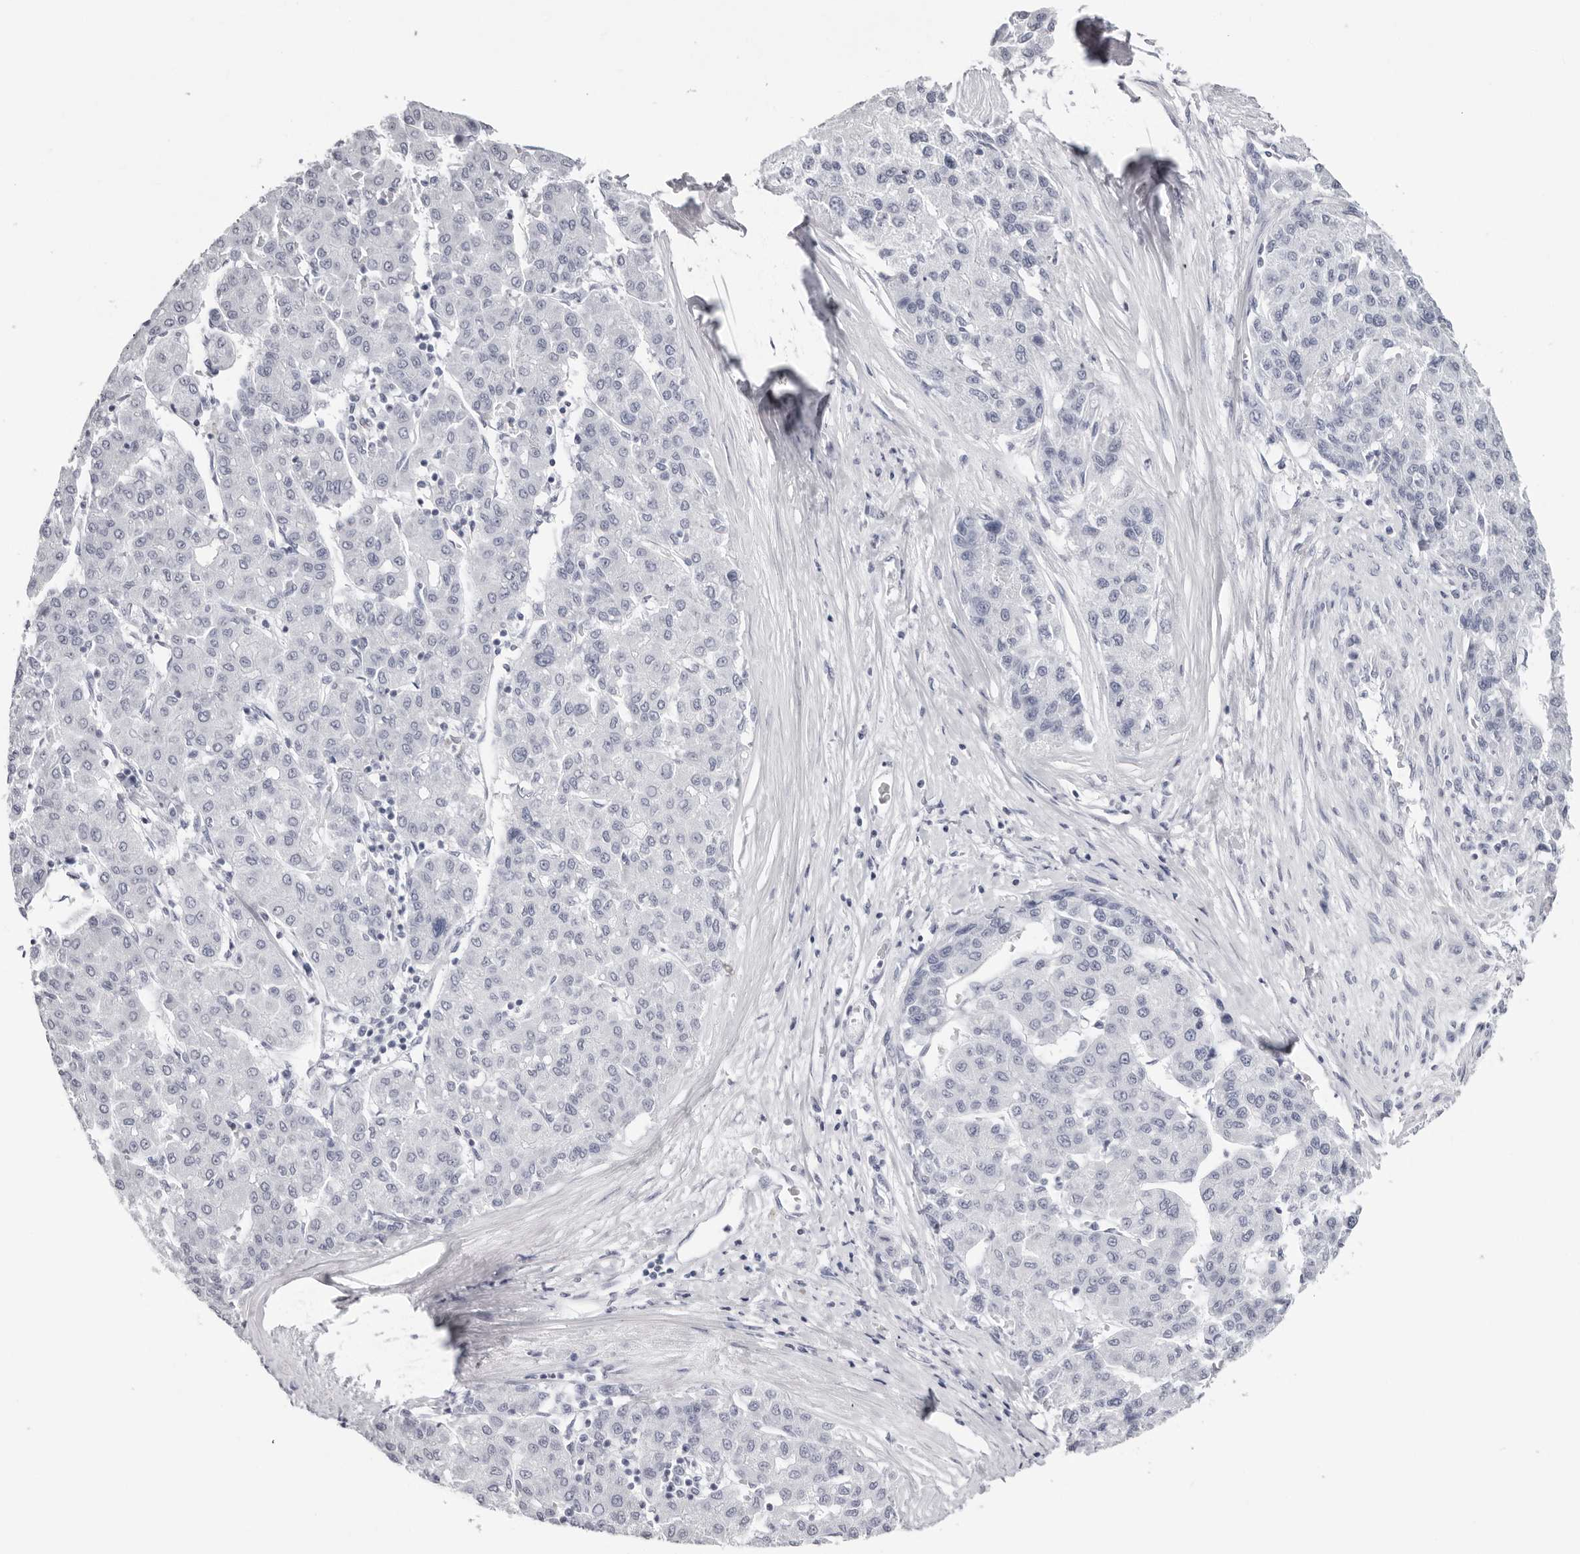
{"staining": {"intensity": "negative", "quantity": "none", "location": "none"}, "tissue": "liver cancer", "cell_type": "Tumor cells", "image_type": "cancer", "snomed": [{"axis": "morphology", "description": "Carcinoma, Hepatocellular, NOS"}, {"axis": "topography", "description": "Liver"}], "caption": "Protein analysis of liver cancer displays no significant staining in tumor cells.", "gene": "INSL3", "patient": {"sex": "male", "age": 65}}